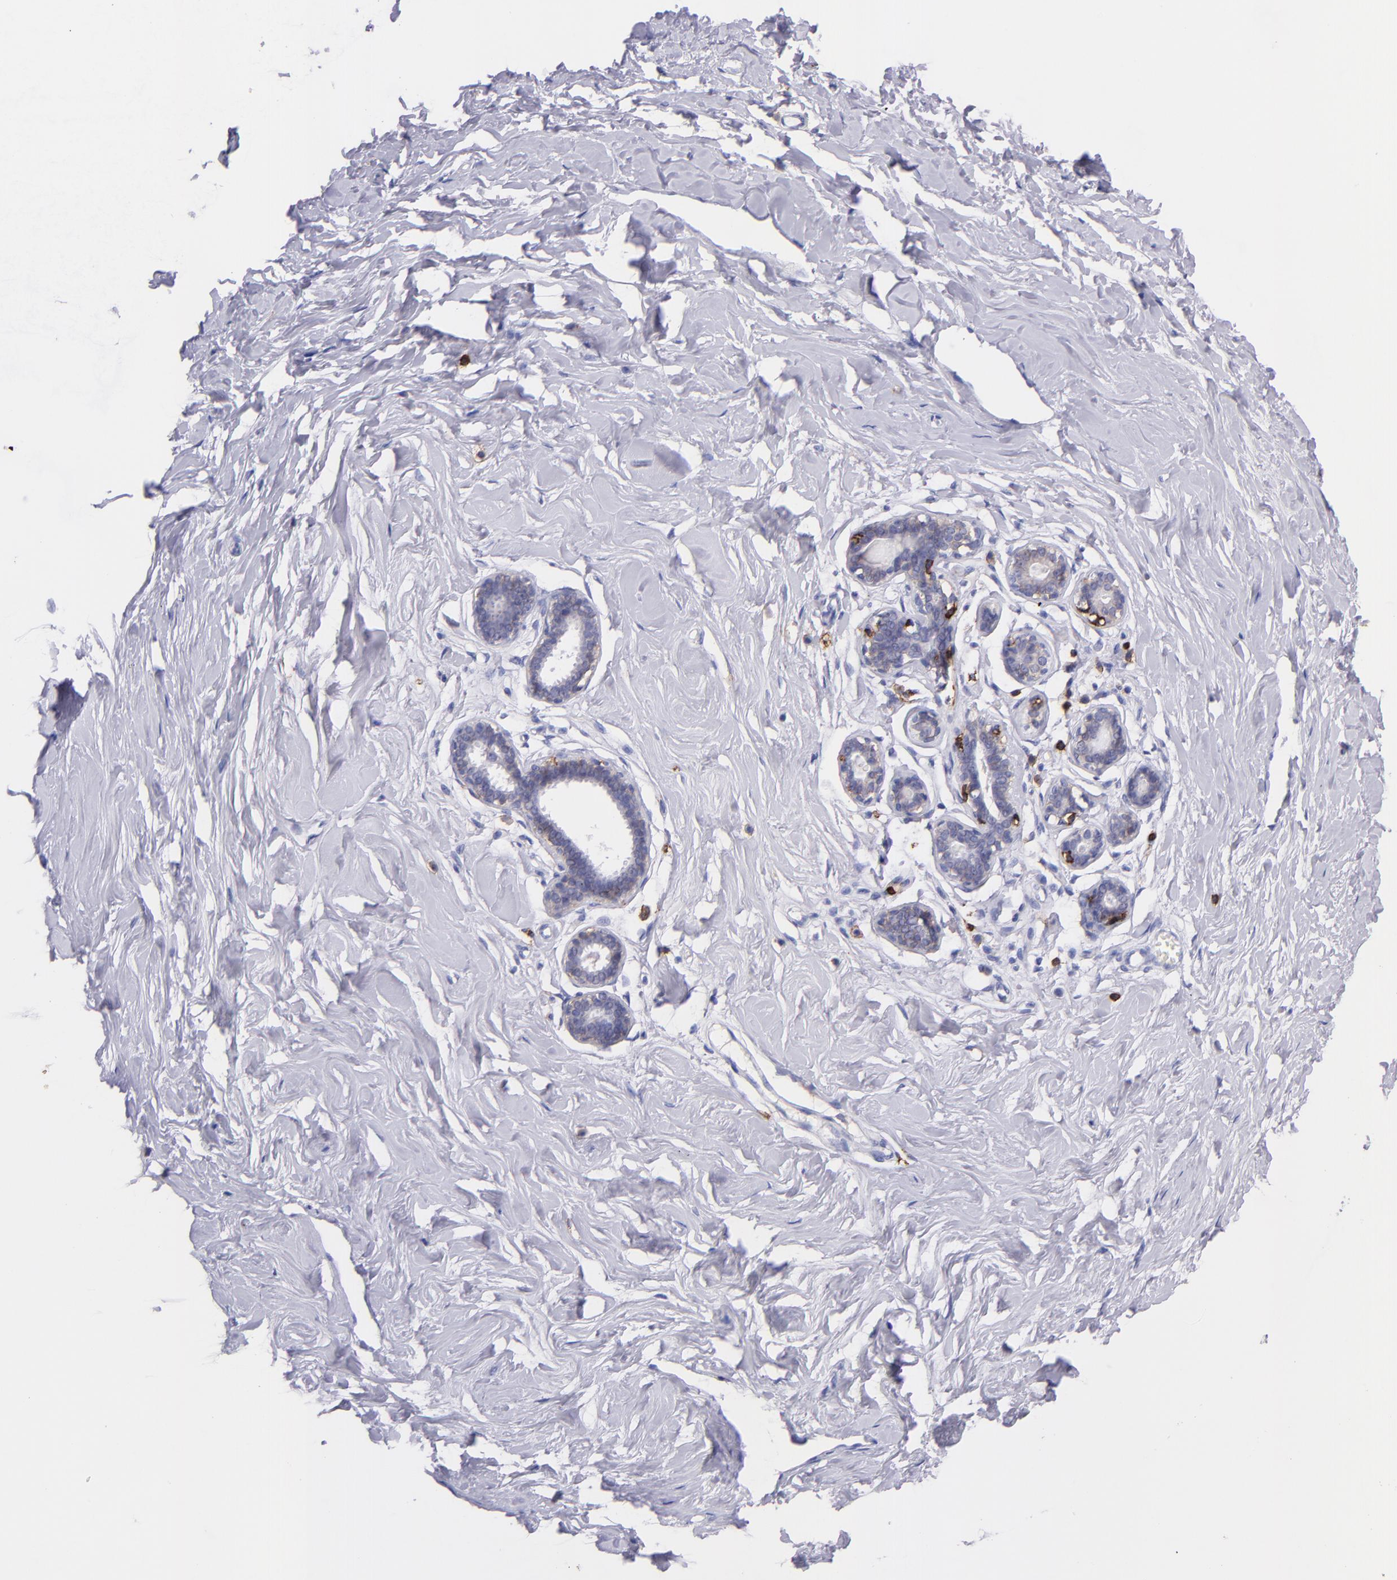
{"staining": {"intensity": "negative", "quantity": "none", "location": "none"}, "tissue": "breast", "cell_type": "Adipocytes", "image_type": "normal", "snomed": [{"axis": "morphology", "description": "Normal tissue, NOS"}, {"axis": "topography", "description": "Breast"}], "caption": "IHC image of unremarkable breast: breast stained with DAB displays no significant protein staining in adipocytes.", "gene": "SPN", "patient": {"sex": "female", "age": 23}}